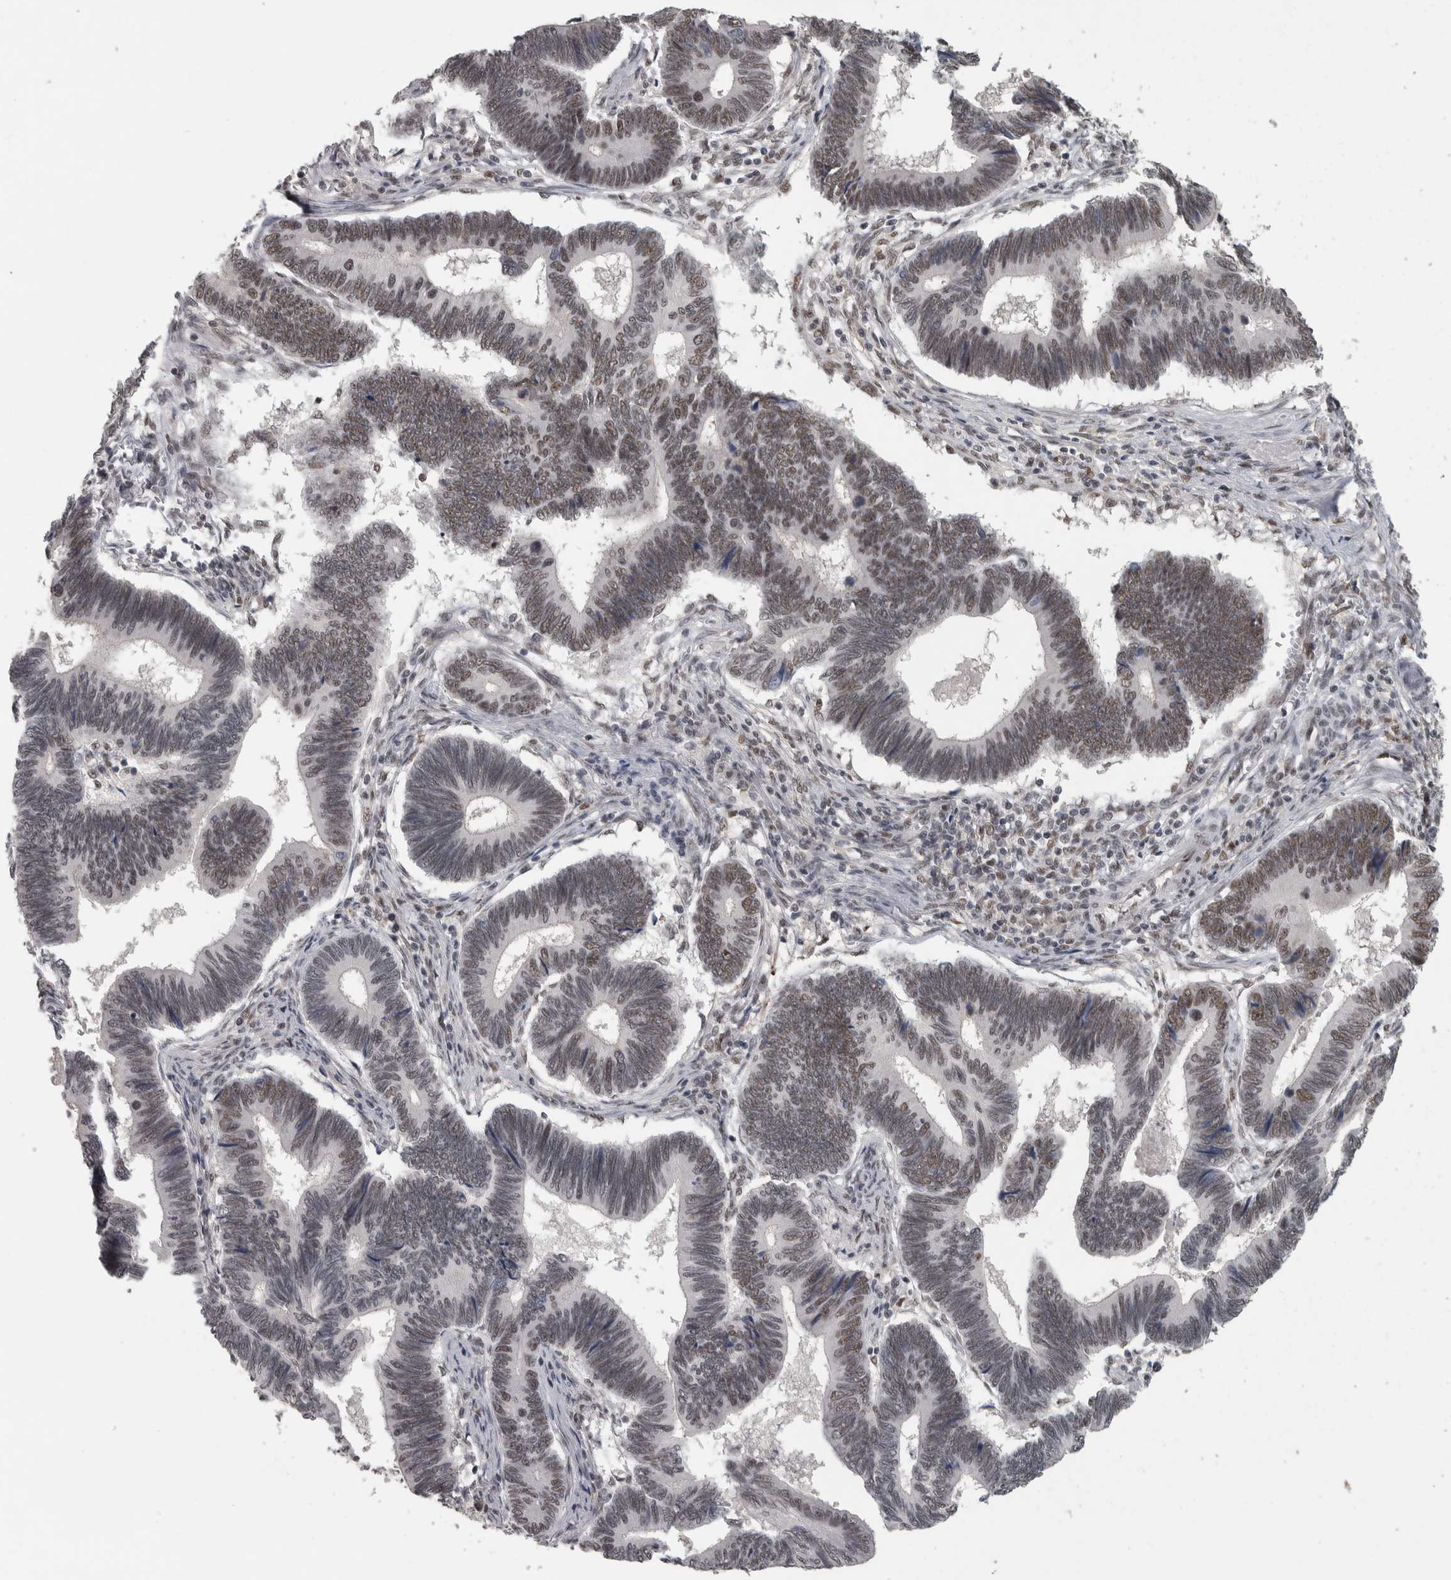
{"staining": {"intensity": "moderate", "quantity": ">75%", "location": "nuclear"}, "tissue": "pancreatic cancer", "cell_type": "Tumor cells", "image_type": "cancer", "snomed": [{"axis": "morphology", "description": "Adenocarcinoma, NOS"}, {"axis": "topography", "description": "Pancreas"}], "caption": "The image shows a brown stain indicating the presence of a protein in the nuclear of tumor cells in pancreatic cancer (adenocarcinoma).", "gene": "DDX42", "patient": {"sex": "female", "age": 70}}